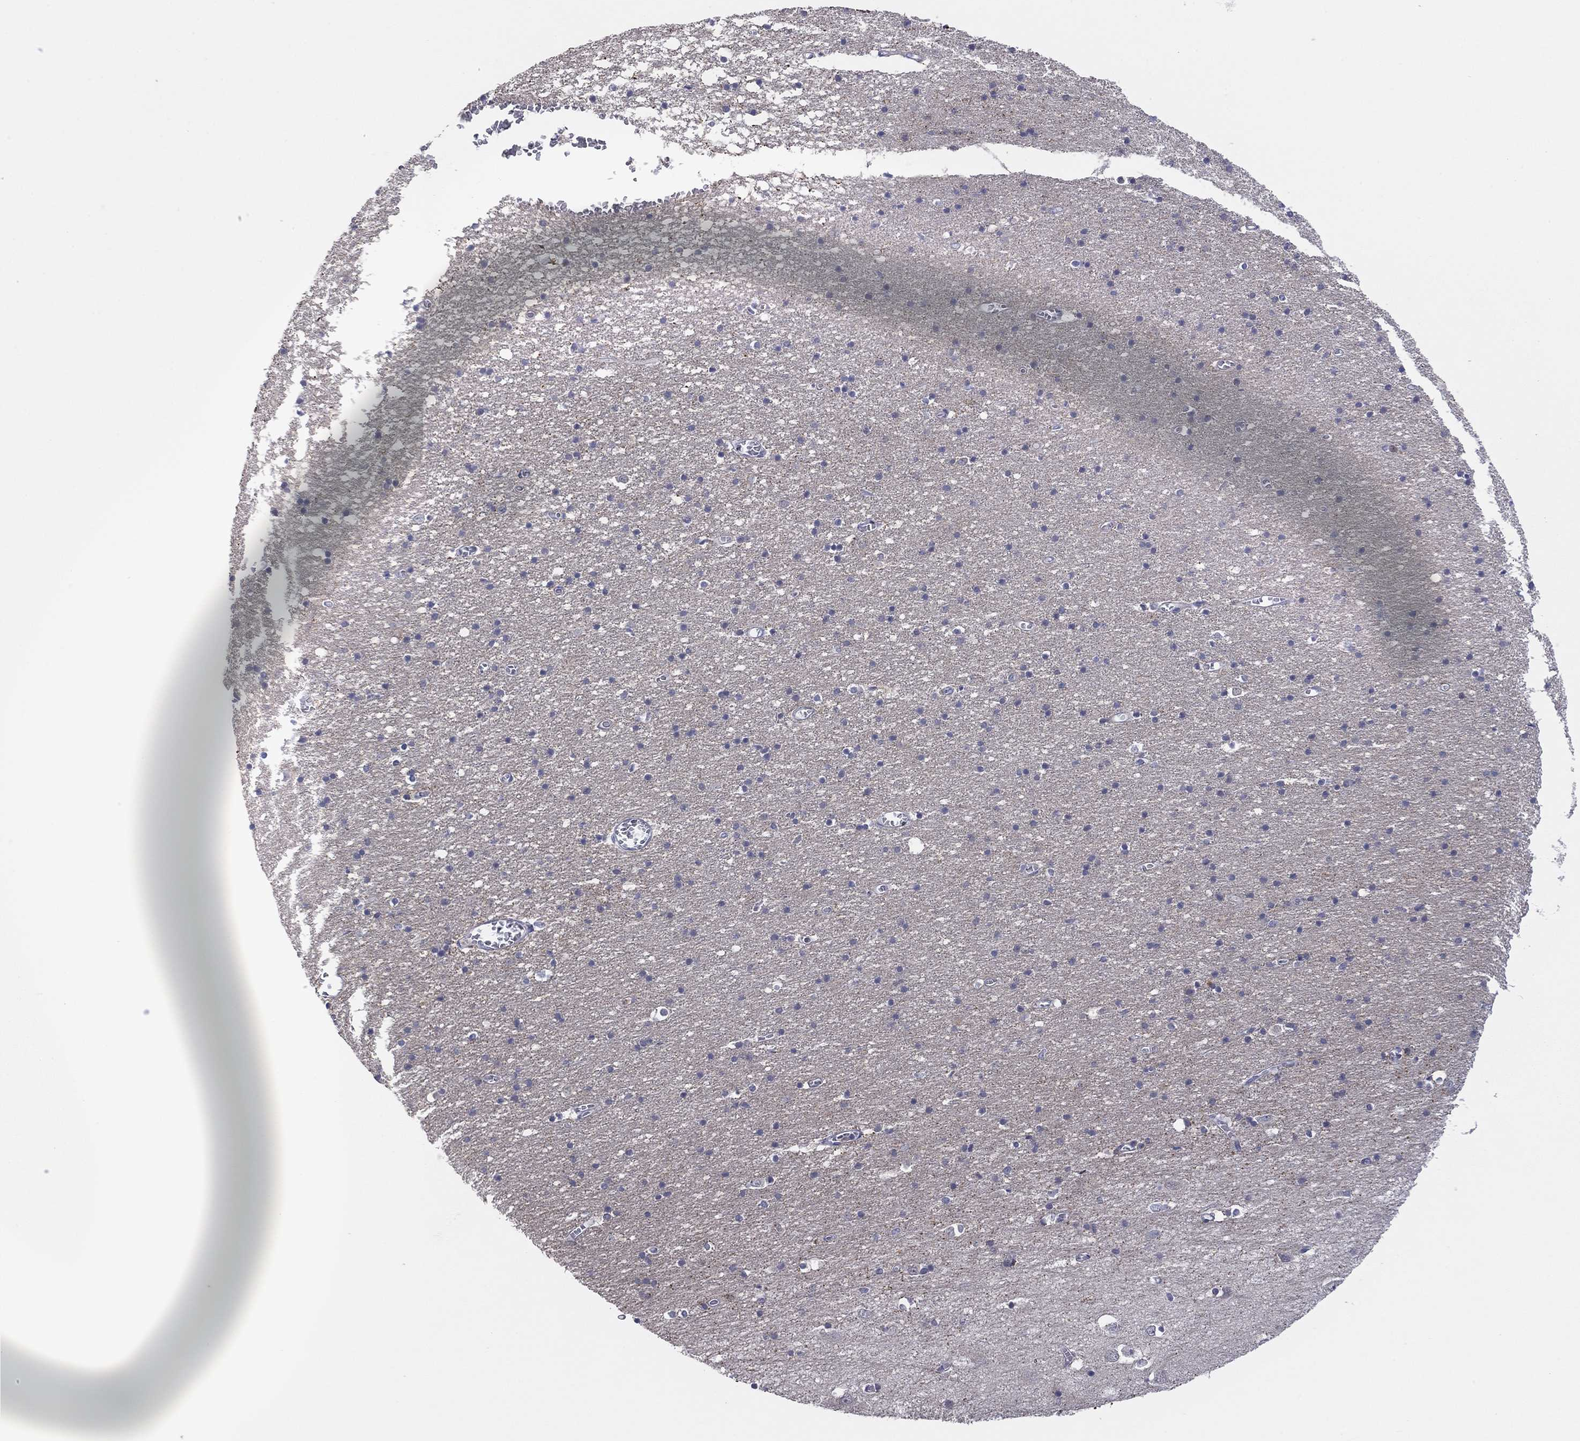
{"staining": {"intensity": "negative", "quantity": "none", "location": "none"}, "tissue": "cerebral cortex", "cell_type": "Endothelial cells", "image_type": "normal", "snomed": [{"axis": "morphology", "description": "Normal tissue, NOS"}, {"axis": "topography", "description": "Cerebral cortex"}], "caption": "The histopathology image shows no staining of endothelial cells in unremarkable cerebral cortex.", "gene": "TTC21B", "patient": {"sex": "male", "age": 70}}